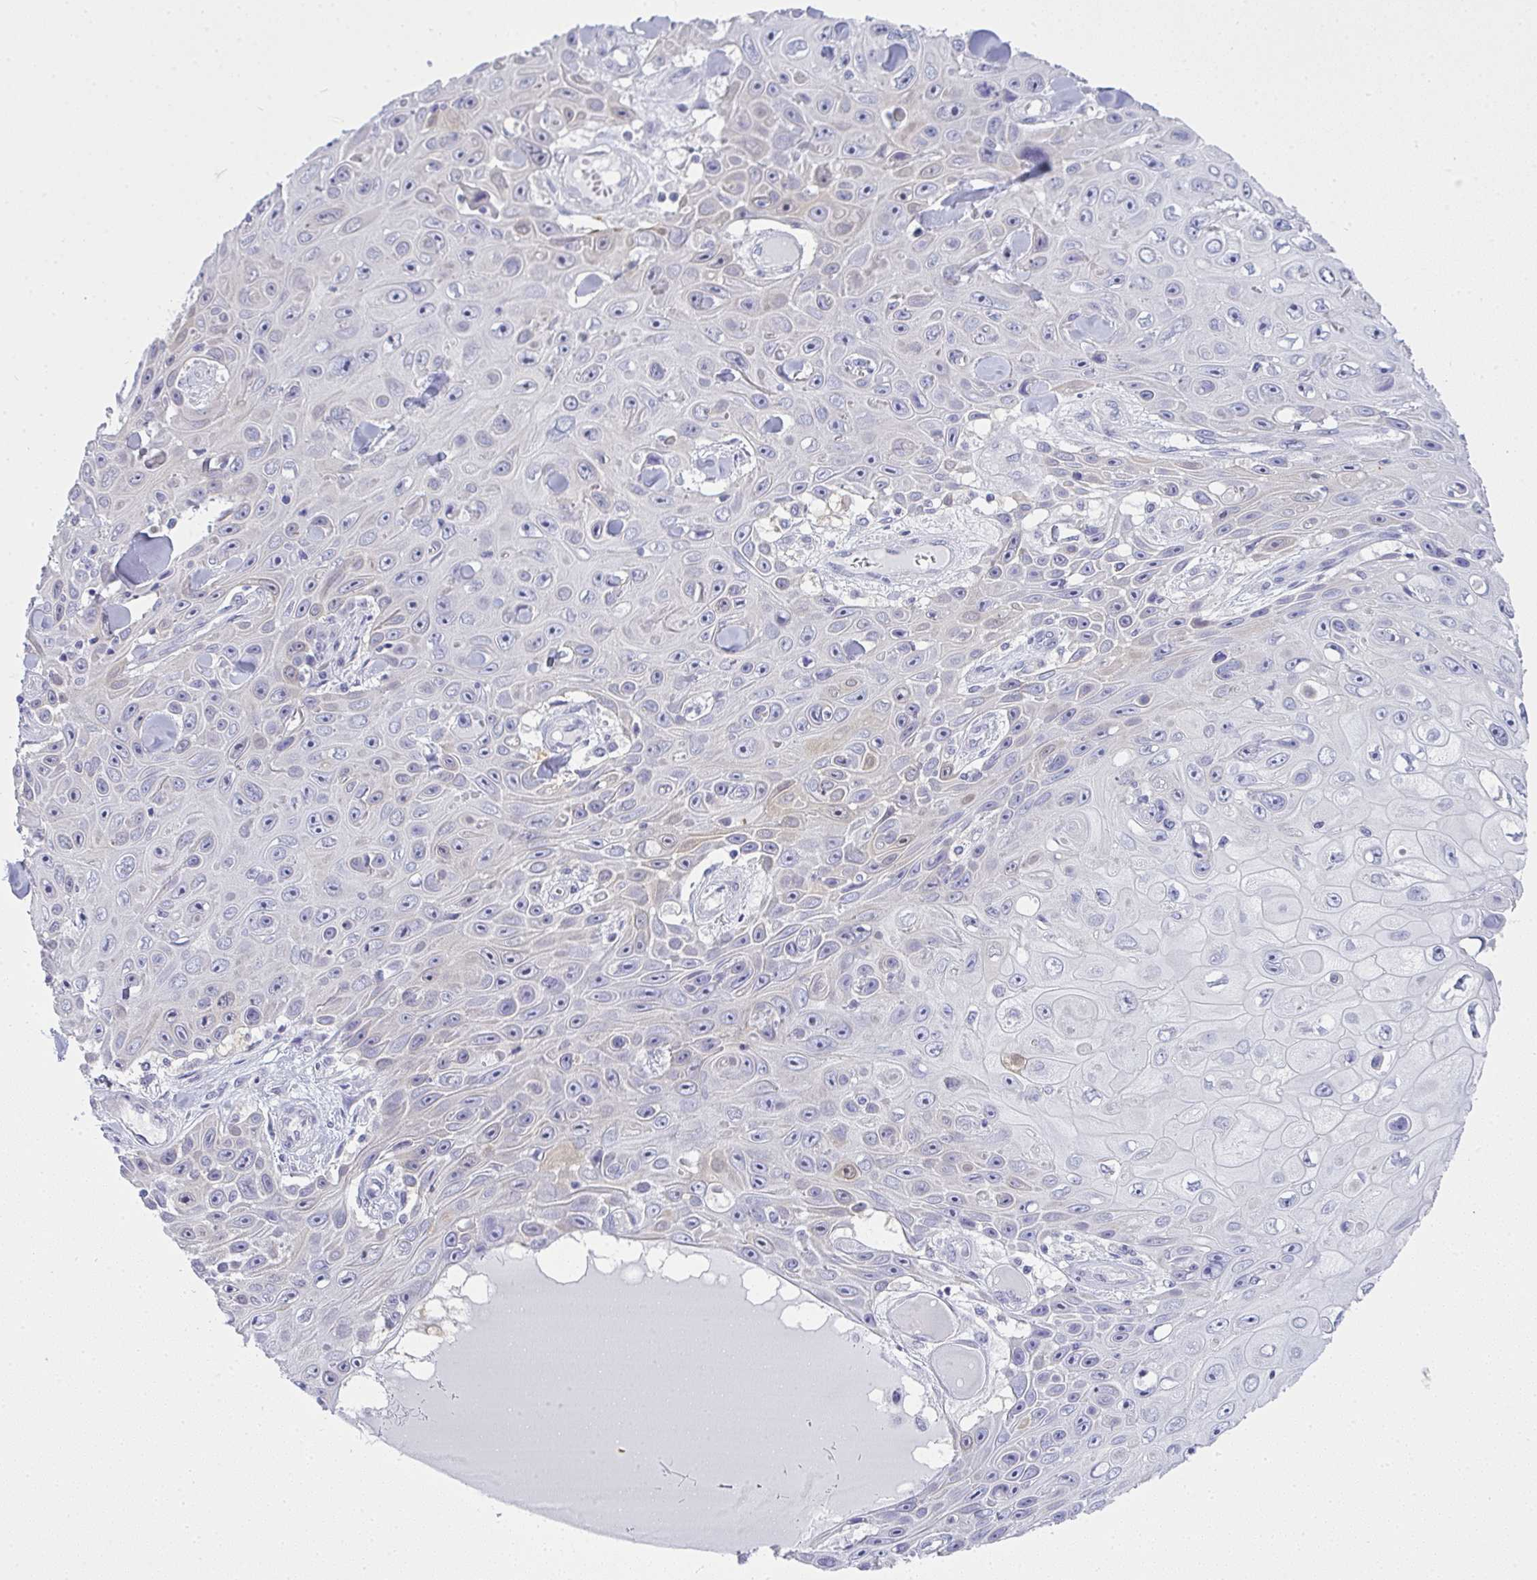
{"staining": {"intensity": "negative", "quantity": "none", "location": "none"}, "tissue": "skin cancer", "cell_type": "Tumor cells", "image_type": "cancer", "snomed": [{"axis": "morphology", "description": "Squamous cell carcinoma, NOS"}, {"axis": "topography", "description": "Skin"}], "caption": "High power microscopy photomicrograph of an IHC micrograph of skin cancer (squamous cell carcinoma), revealing no significant staining in tumor cells.", "gene": "GSDMB", "patient": {"sex": "male", "age": 82}}